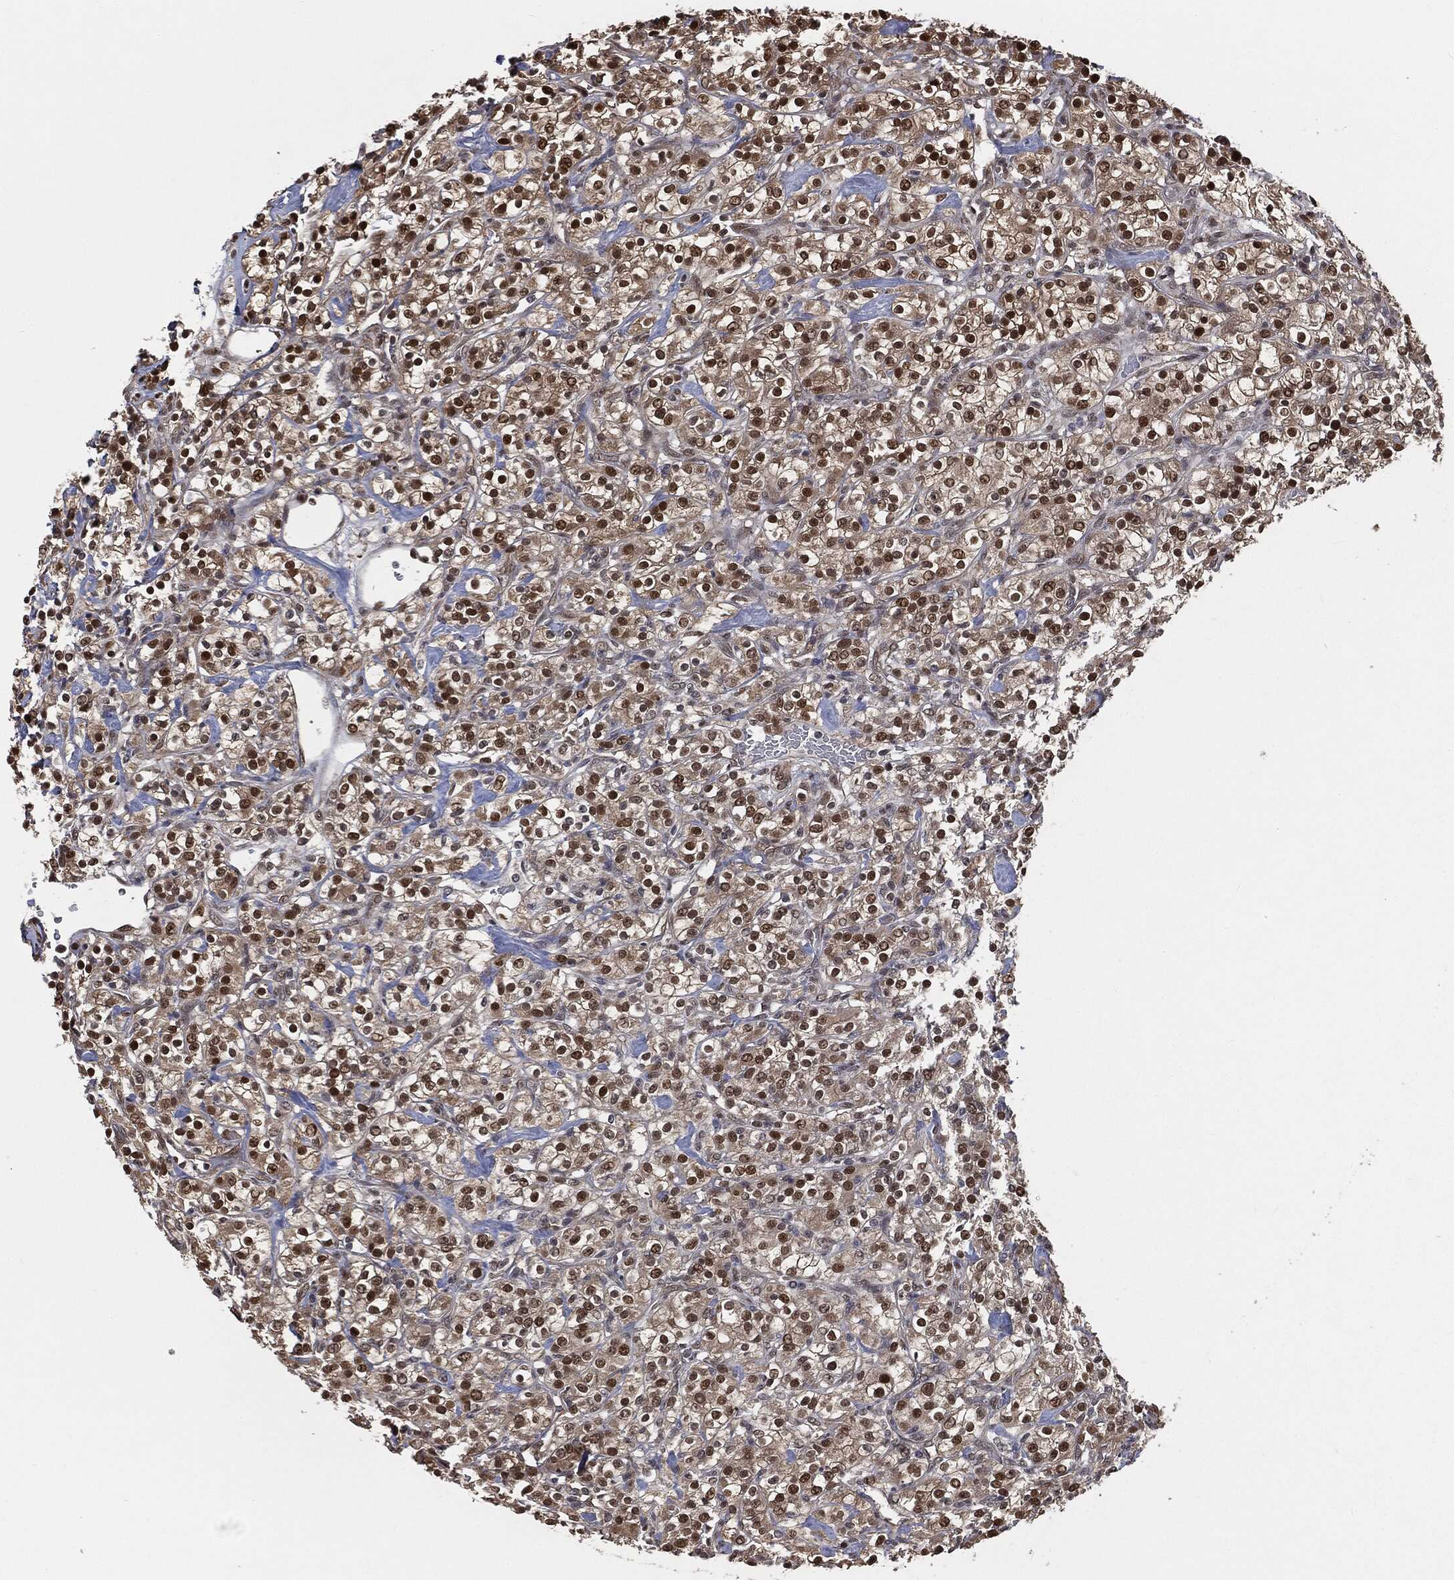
{"staining": {"intensity": "strong", "quantity": "25%-75%", "location": "nuclear"}, "tissue": "renal cancer", "cell_type": "Tumor cells", "image_type": "cancer", "snomed": [{"axis": "morphology", "description": "Adenocarcinoma, NOS"}, {"axis": "topography", "description": "Kidney"}], "caption": "Immunohistochemical staining of adenocarcinoma (renal) exhibits strong nuclear protein staining in approximately 25%-75% of tumor cells.", "gene": "SHLD2", "patient": {"sex": "male", "age": 77}}